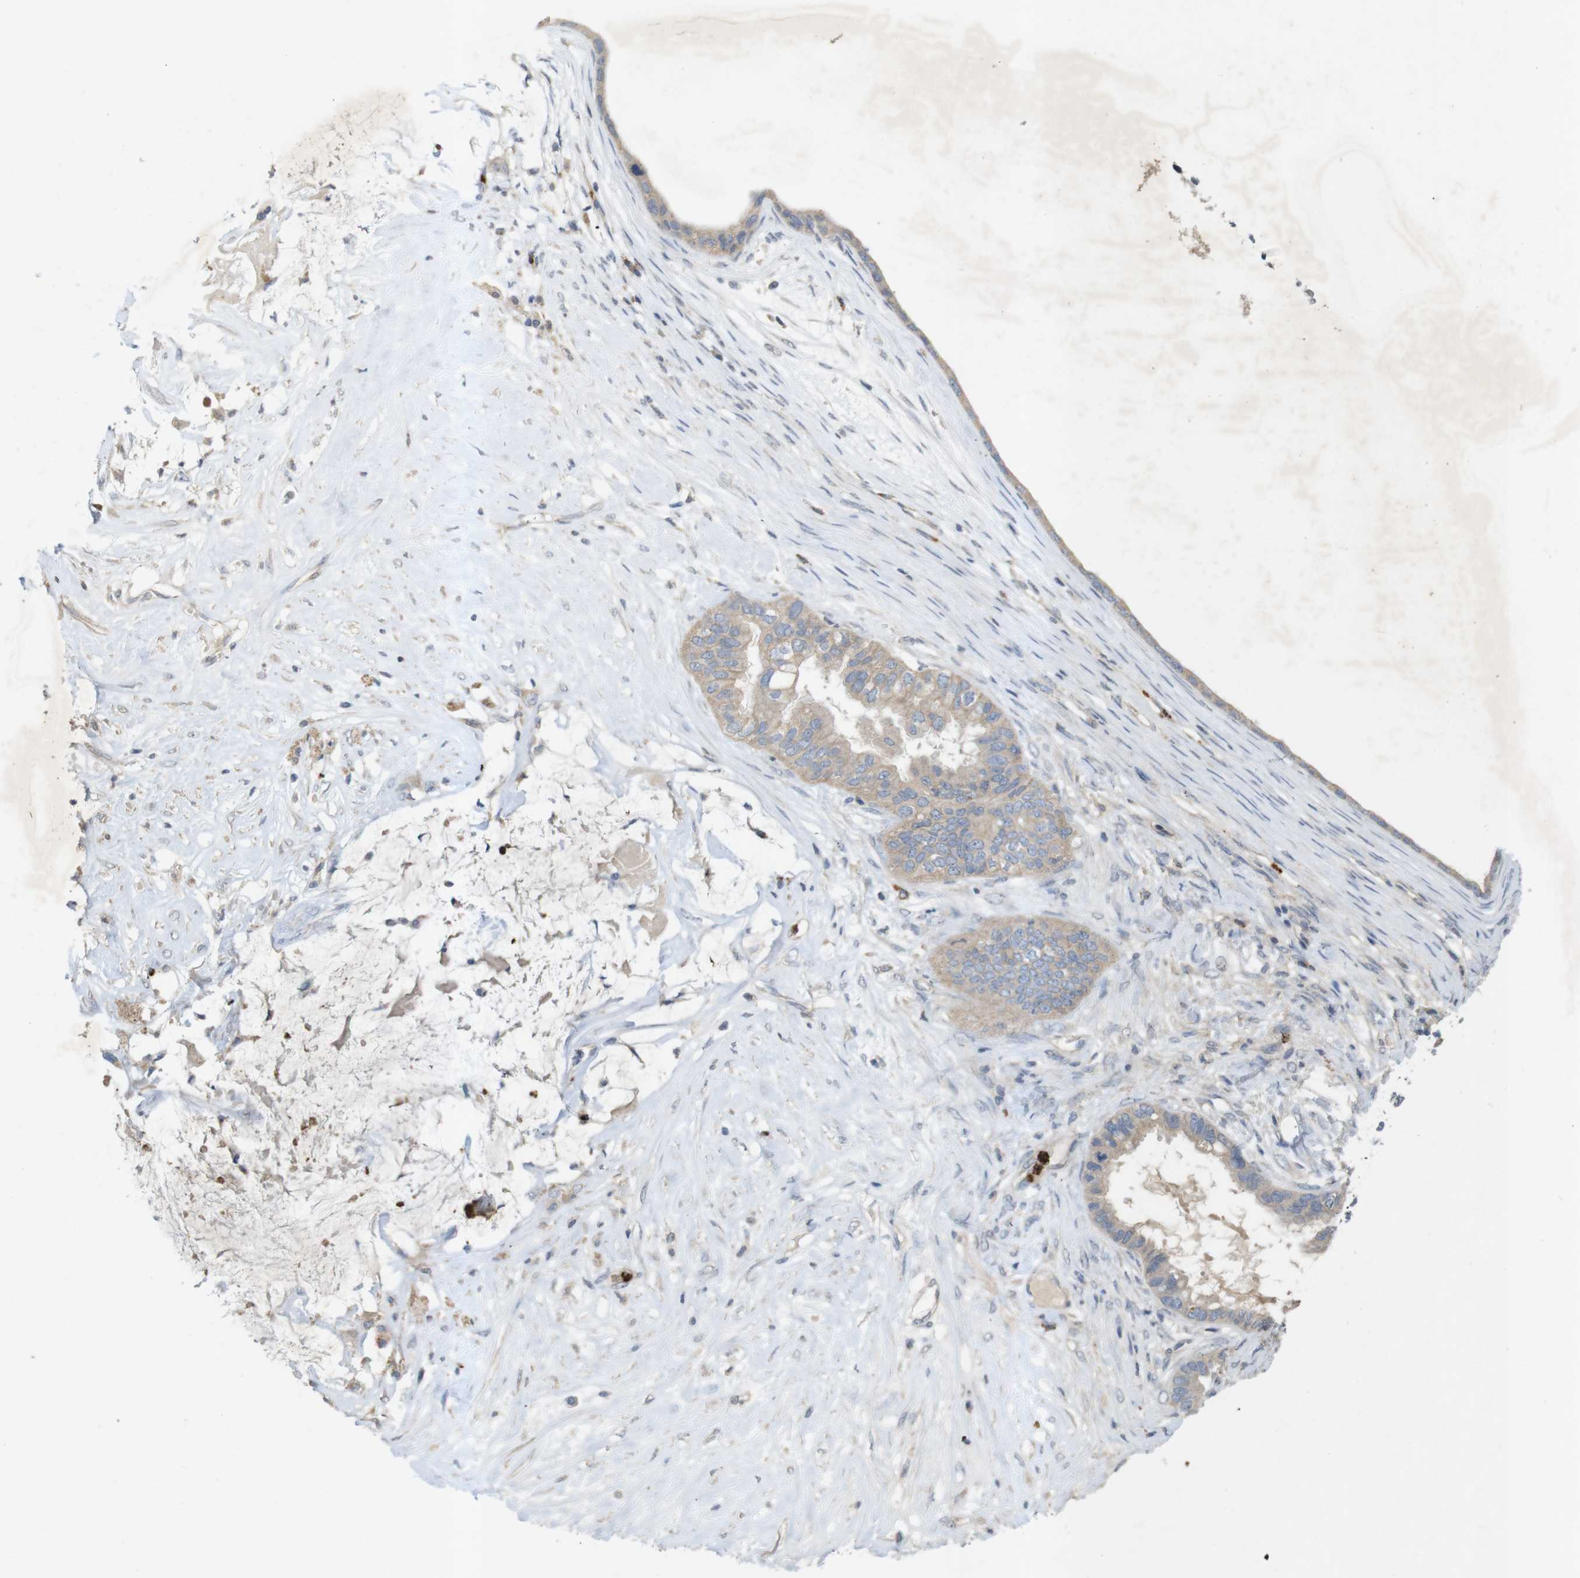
{"staining": {"intensity": "weak", "quantity": ">75%", "location": "cytoplasmic/membranous"}, "tissue": "ovarian cancer", "cell_type": "Tumor cells", "image_type": "cancer", "snomed": [{"axis": "morphology", "description": "Cystadenocarcinoma, mucinous, NOS"}, {"axis": "topography", "description": "Ovary"}], "caption": "Immunohistochemistry (DAB (3,3'-diaminobenzidine)) staining of ovarian mucinous cystadenocarcinoma shows weak cytoplasmic/membranous protein staining in approximately >75% of tumor cells.", "gene": "TSPAN14", "patient": {"sex": "female", "age": 80}}